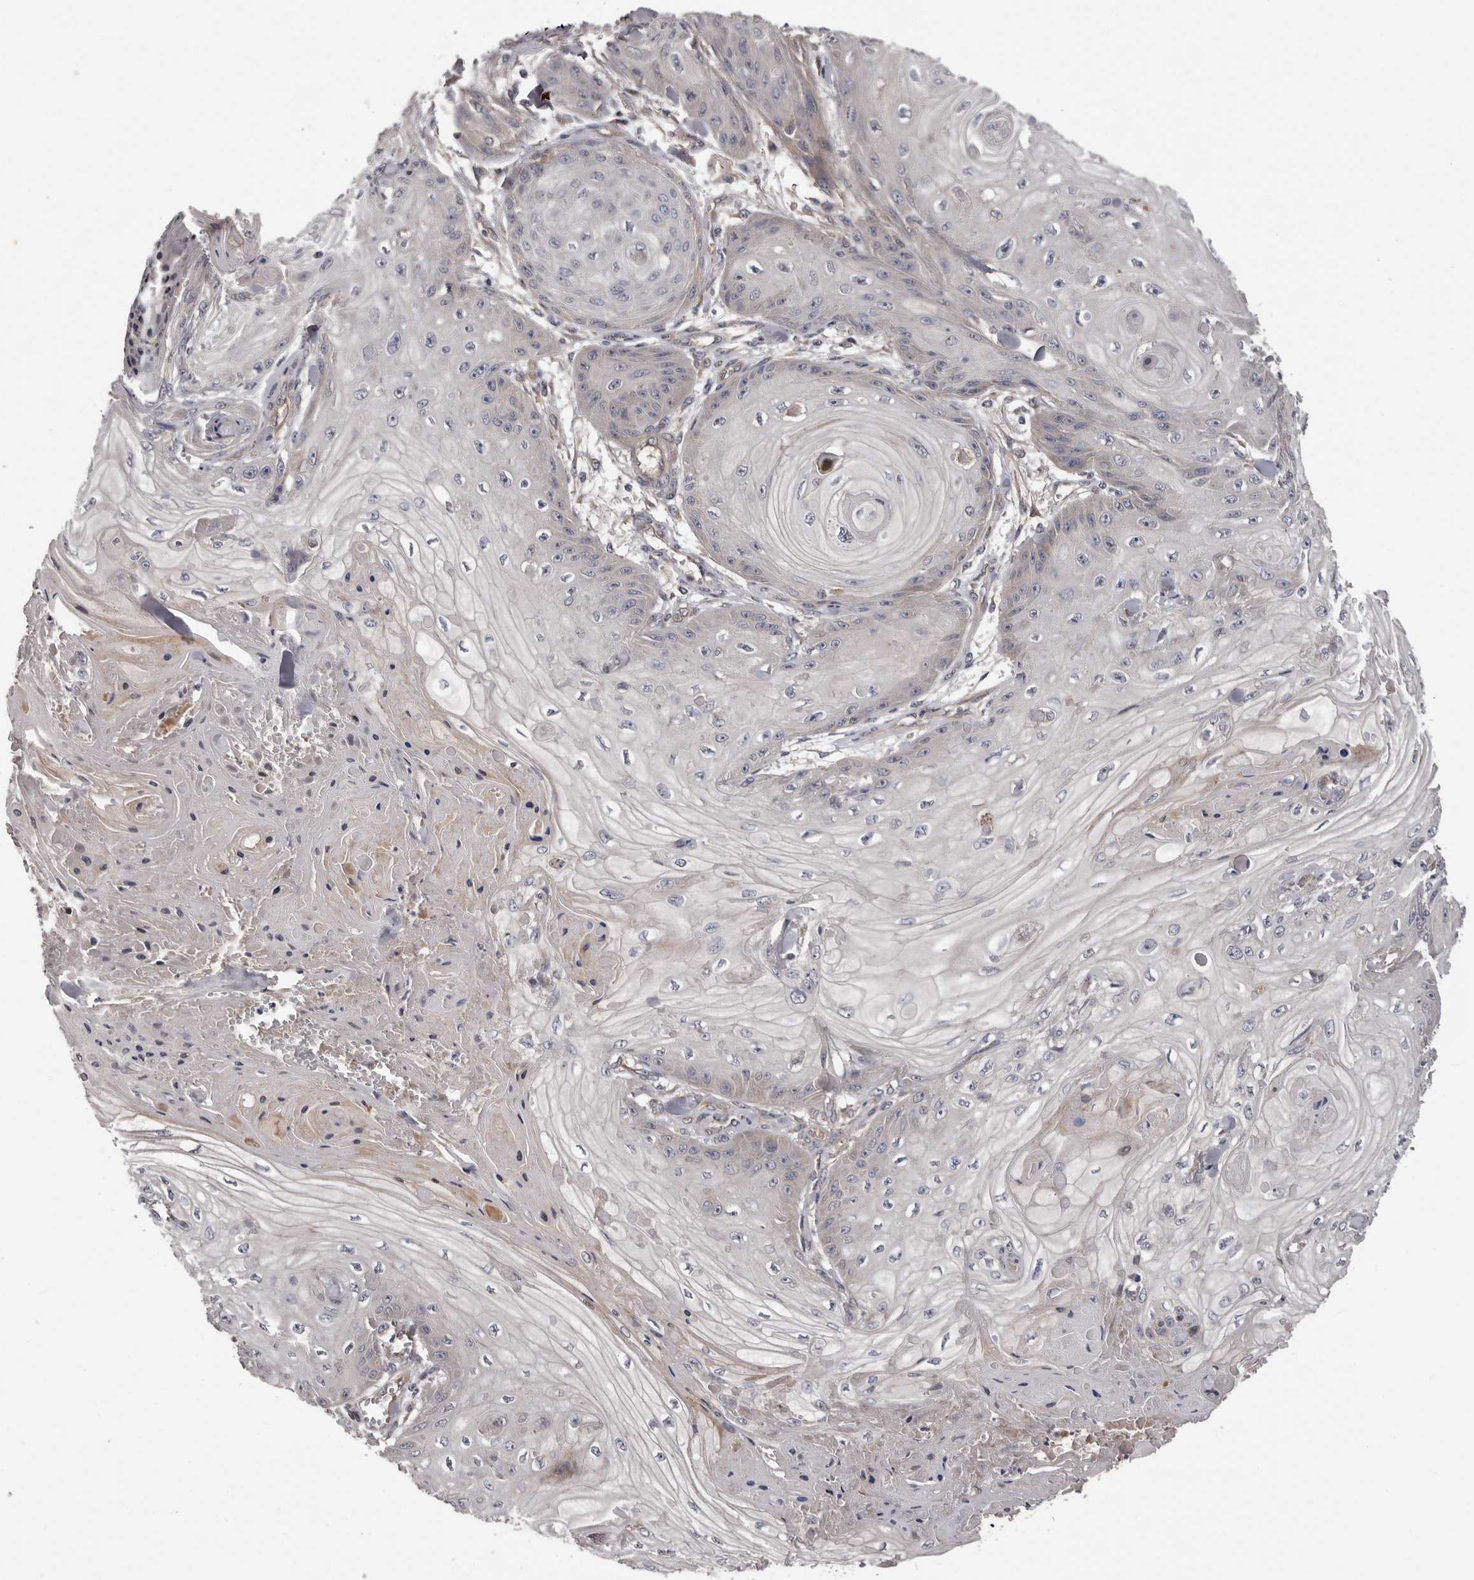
{"staining": {"intensity": "negative", "quantity": "none", "location": "none"}, "tissue": "skin cancer", "cell_type": "Tumor cells", "image_type": "cancer", "snomed": [{"axis": "morphology", "description": "Squamous cell carcinoma, NOS"}, {"axis": "topography", "description": "Skin"}], "caption": "Immunohistochemistry of skin squamous cell carcinoma demonstrates no expression in tumor cells. The staining was performed using DAB (3,3'-diaminobenzidine) to visualize the protein expression in brown, while the nuclei were stained in blue with hematoxylin (Magnification: 20x).", "gene": "PRKD1", "patient": {"sex": "male", "age": 74}}